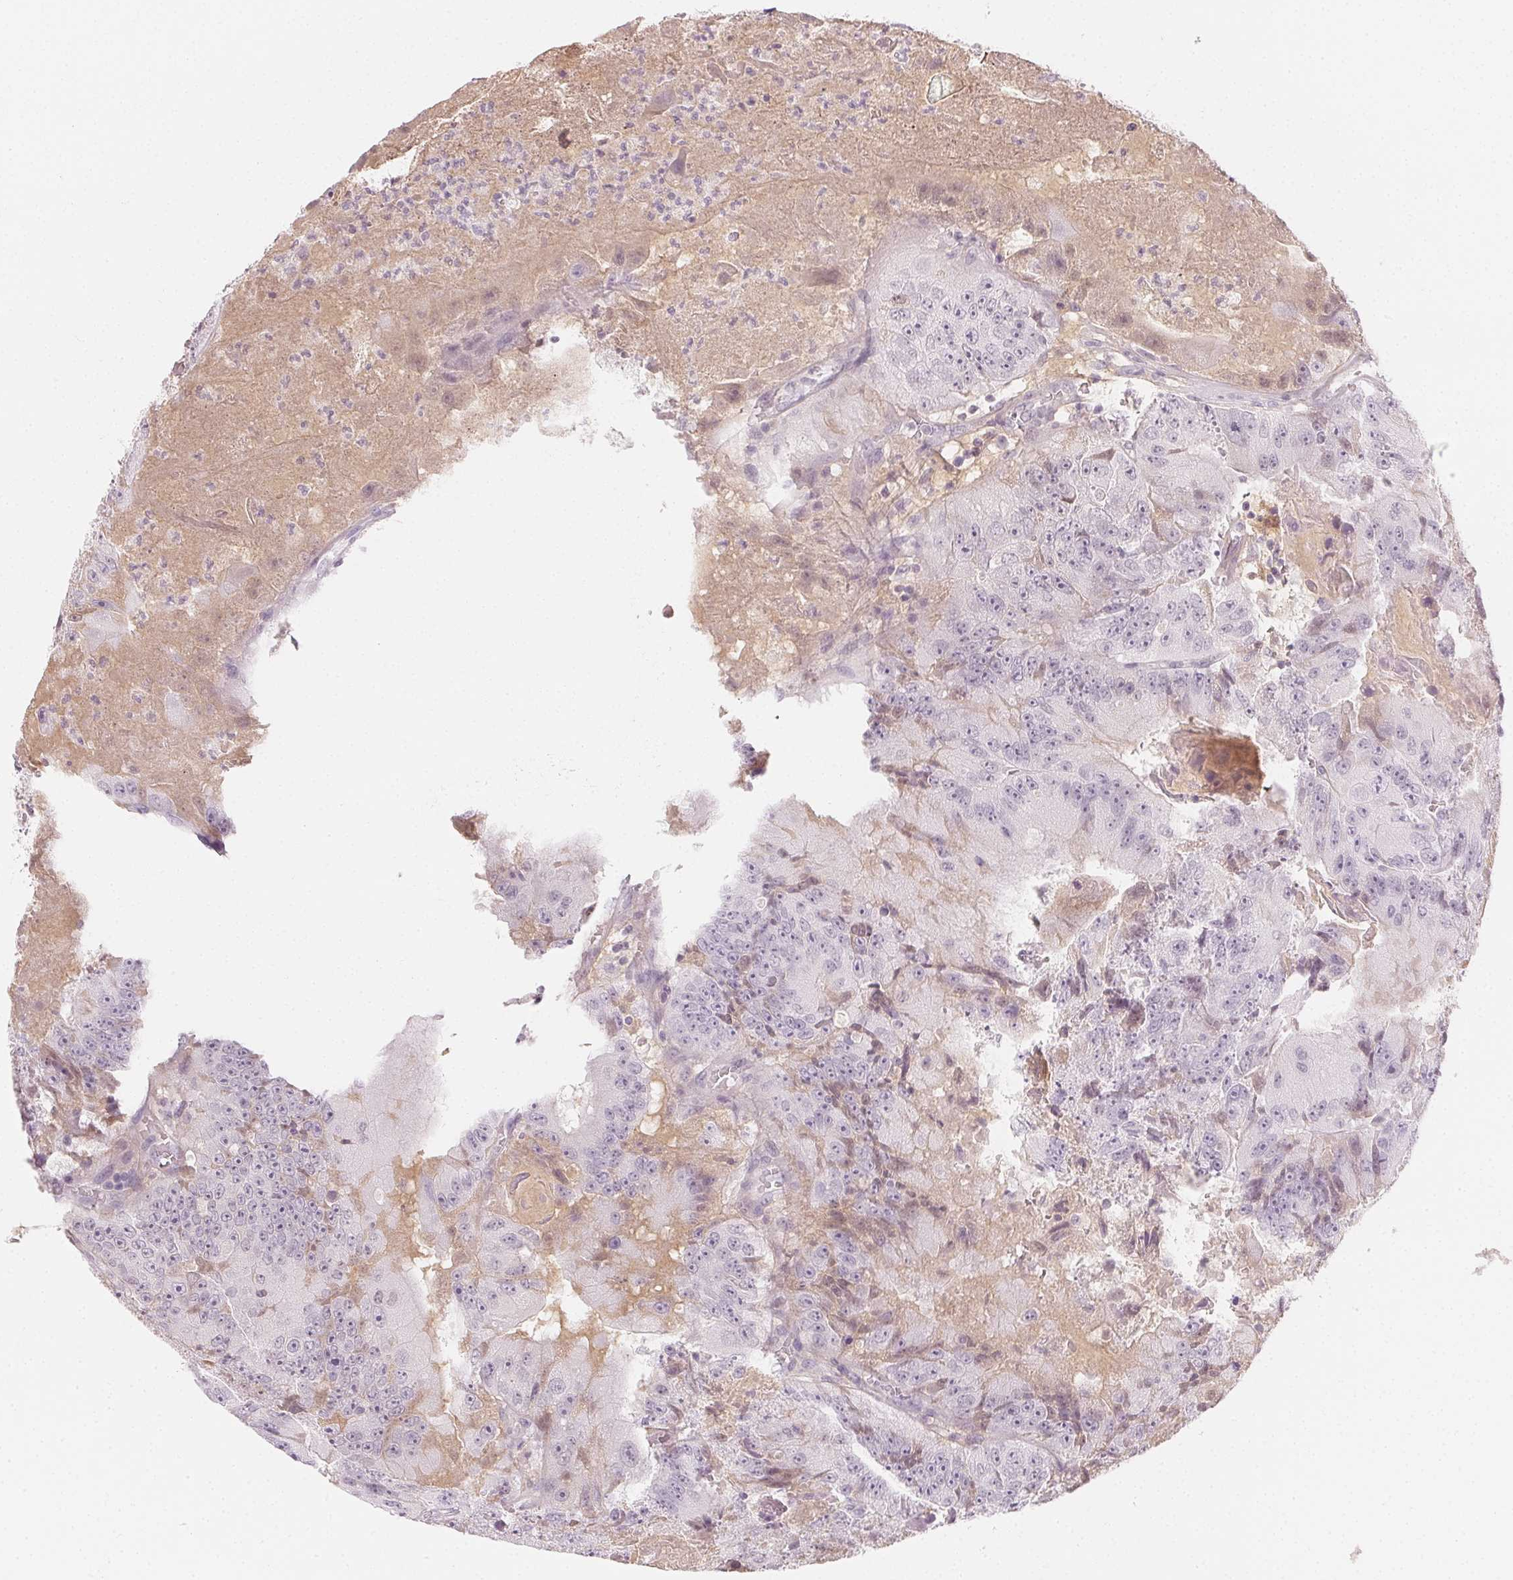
{"staining": {"intensity": "negative", "quantity": "none", "location": "none"}, "tissue": "colorectal cancer", "cell_type": "Tumor cells", "image_type": "cancer", "snomed": [{"axis": "morphology", "description": "Adenocarcinoma, NOS"}, {"axis": "topography", "description": "Colon"}], "caption": "Micrograph shows no significant protein positivity in tumor cells of adenocarcinoma (colorectal).", "gene": "AFM", "patient": {"sex": "female", "age": 86}}